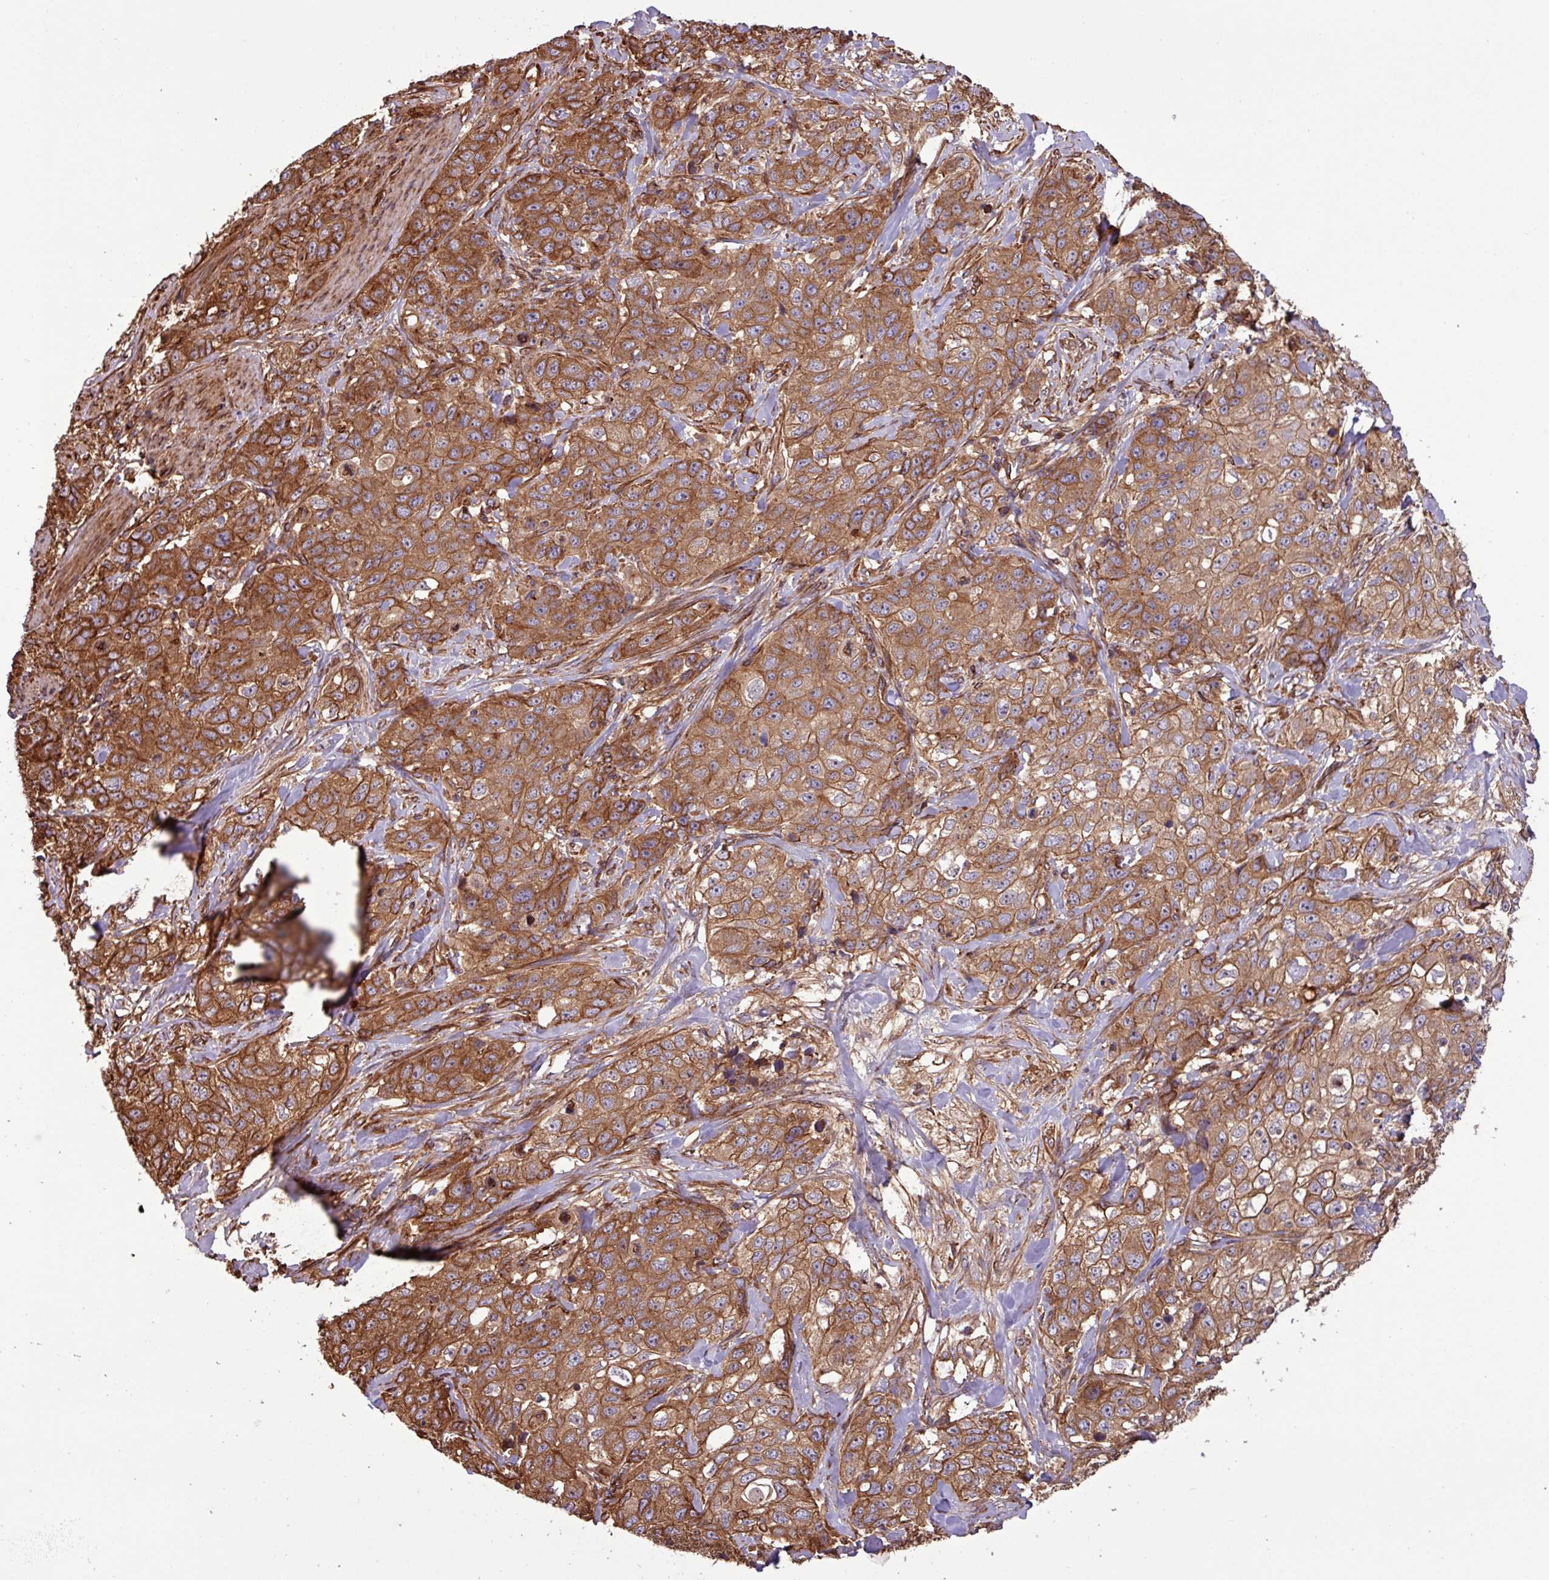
{"staining": {"intensity": "strong", "quantity": ">75%", "location": "cytoplasmic/membranous"}, "tissue": "stomach cancer", "cell_type": "Tumor cells", "image_type": "cancer", "snomed": [{"axis": "morphology", "description": "Adenocarcinoma, NOS"}, {"axis": "topography", "description": "Stomach"}], "caption": "High-magnification brightfield microscopy of stomach cancer stained with DAB (brown) and counterstained with hematoxylin (blue). tumor cells exhibit strong cytoplasmic/membranous expression is identified in about>75% of cells. (brown staining indicates protein expression, while blue staining denotes nuclei).", "gene": "ZNF300", "patient": {"sex": "male", "age": 48}}